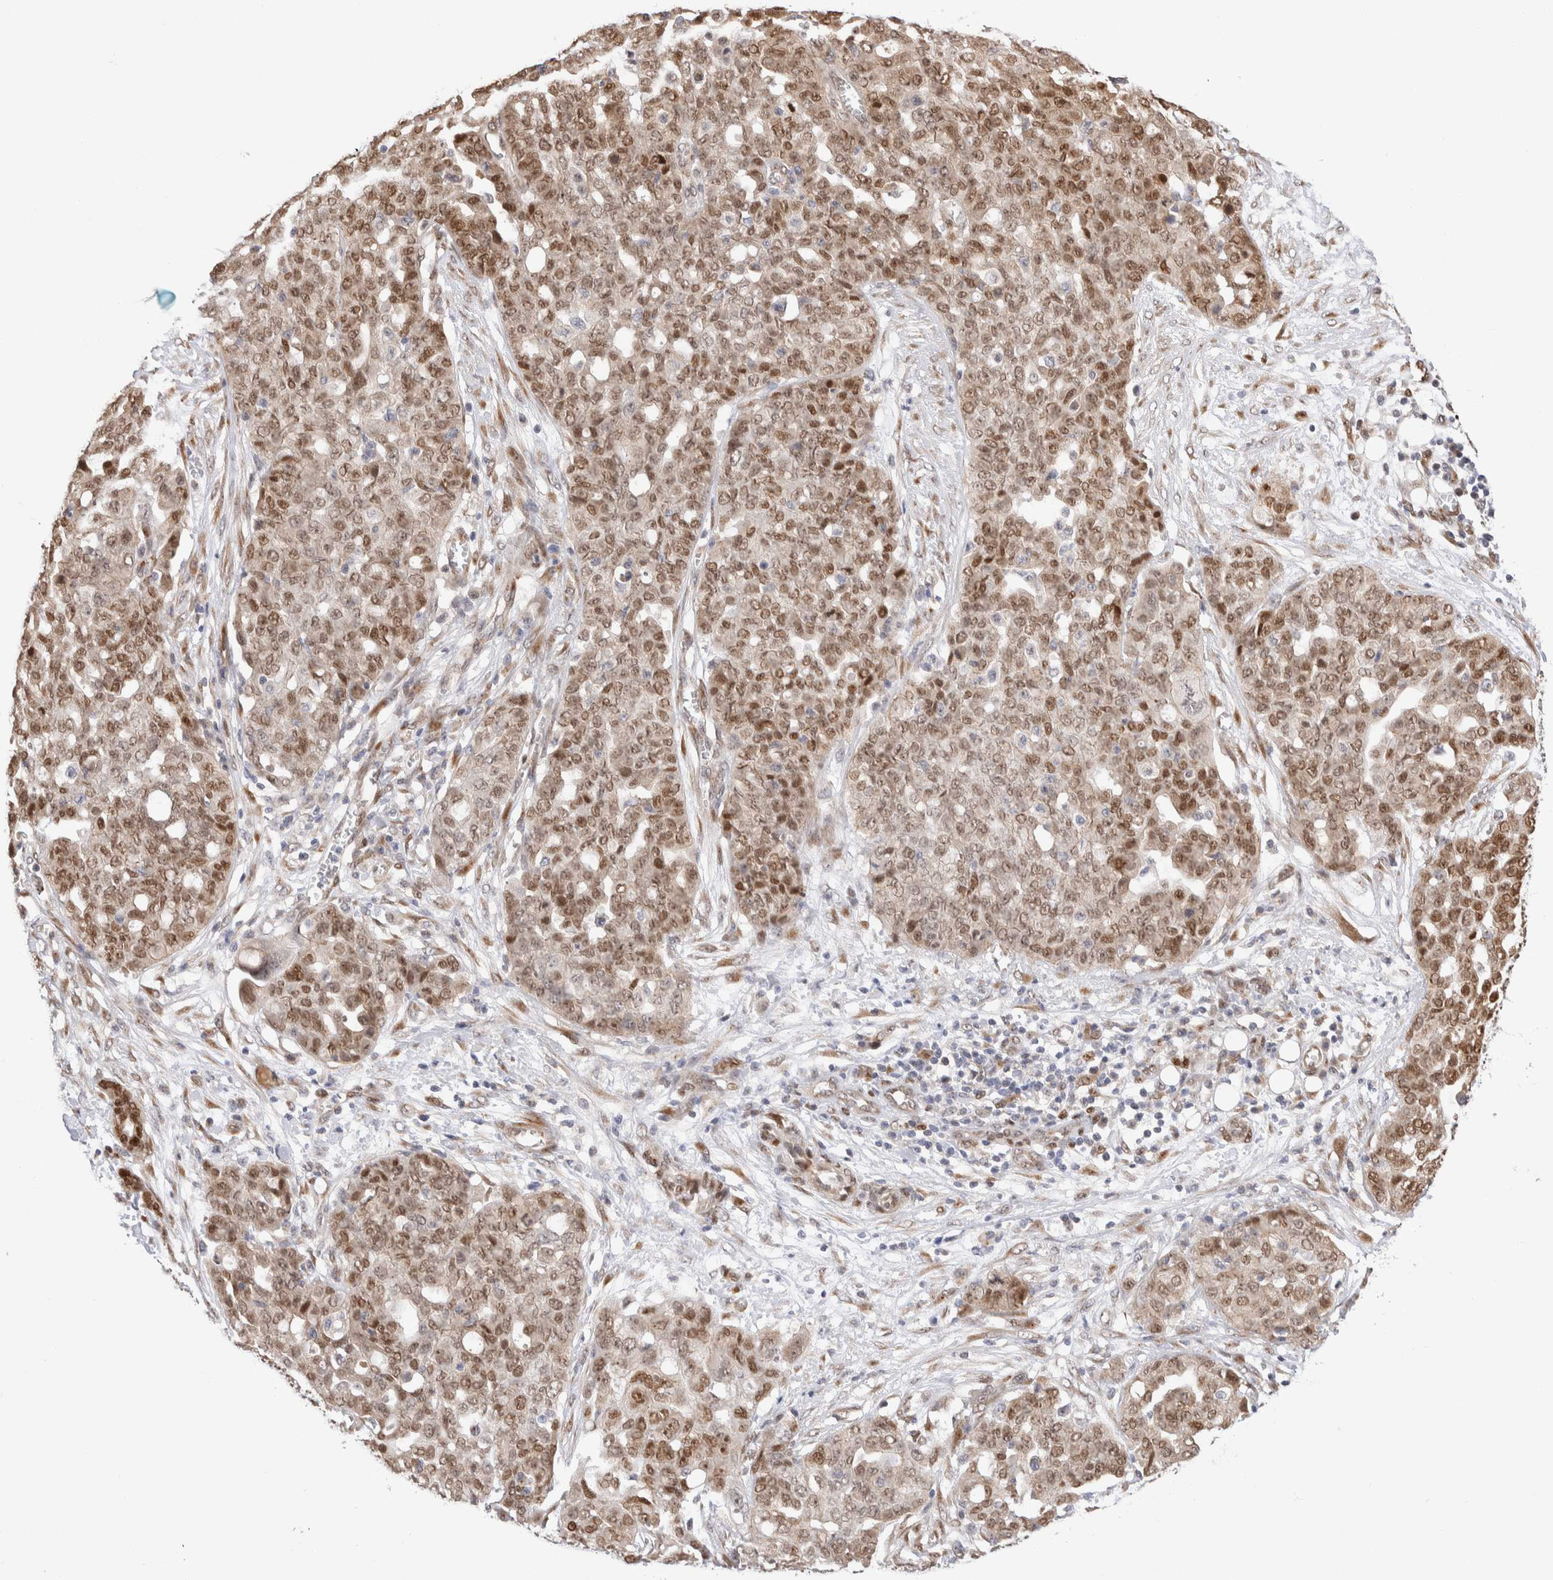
{"staining": {"intensity": "moderate", "quantity": ">75%", "location": "cytoplasmic/membranous,nuclear"}, "tissue": "ovarian cancer", "cell_type": "Tumor cells", "image_type": "cancer", "snomed": [{"axis": "morphology", "description": "Cystadenocarcinoma, serous, NOS"}, {"axis": "topography", "description": "Soft tissue"}, {"axis": "topography", "description": "Ovary"}], "caption": "Serous cystadenocarcinoma (ovarian) tissue exhibits moderate cytoplasmic/membranous and nuclear expression in approximately >75% of tumor cells, visualized by immunohistochemistry.", "gene": "NSMAF", "patient": {"sex": "female", "age": 57}}